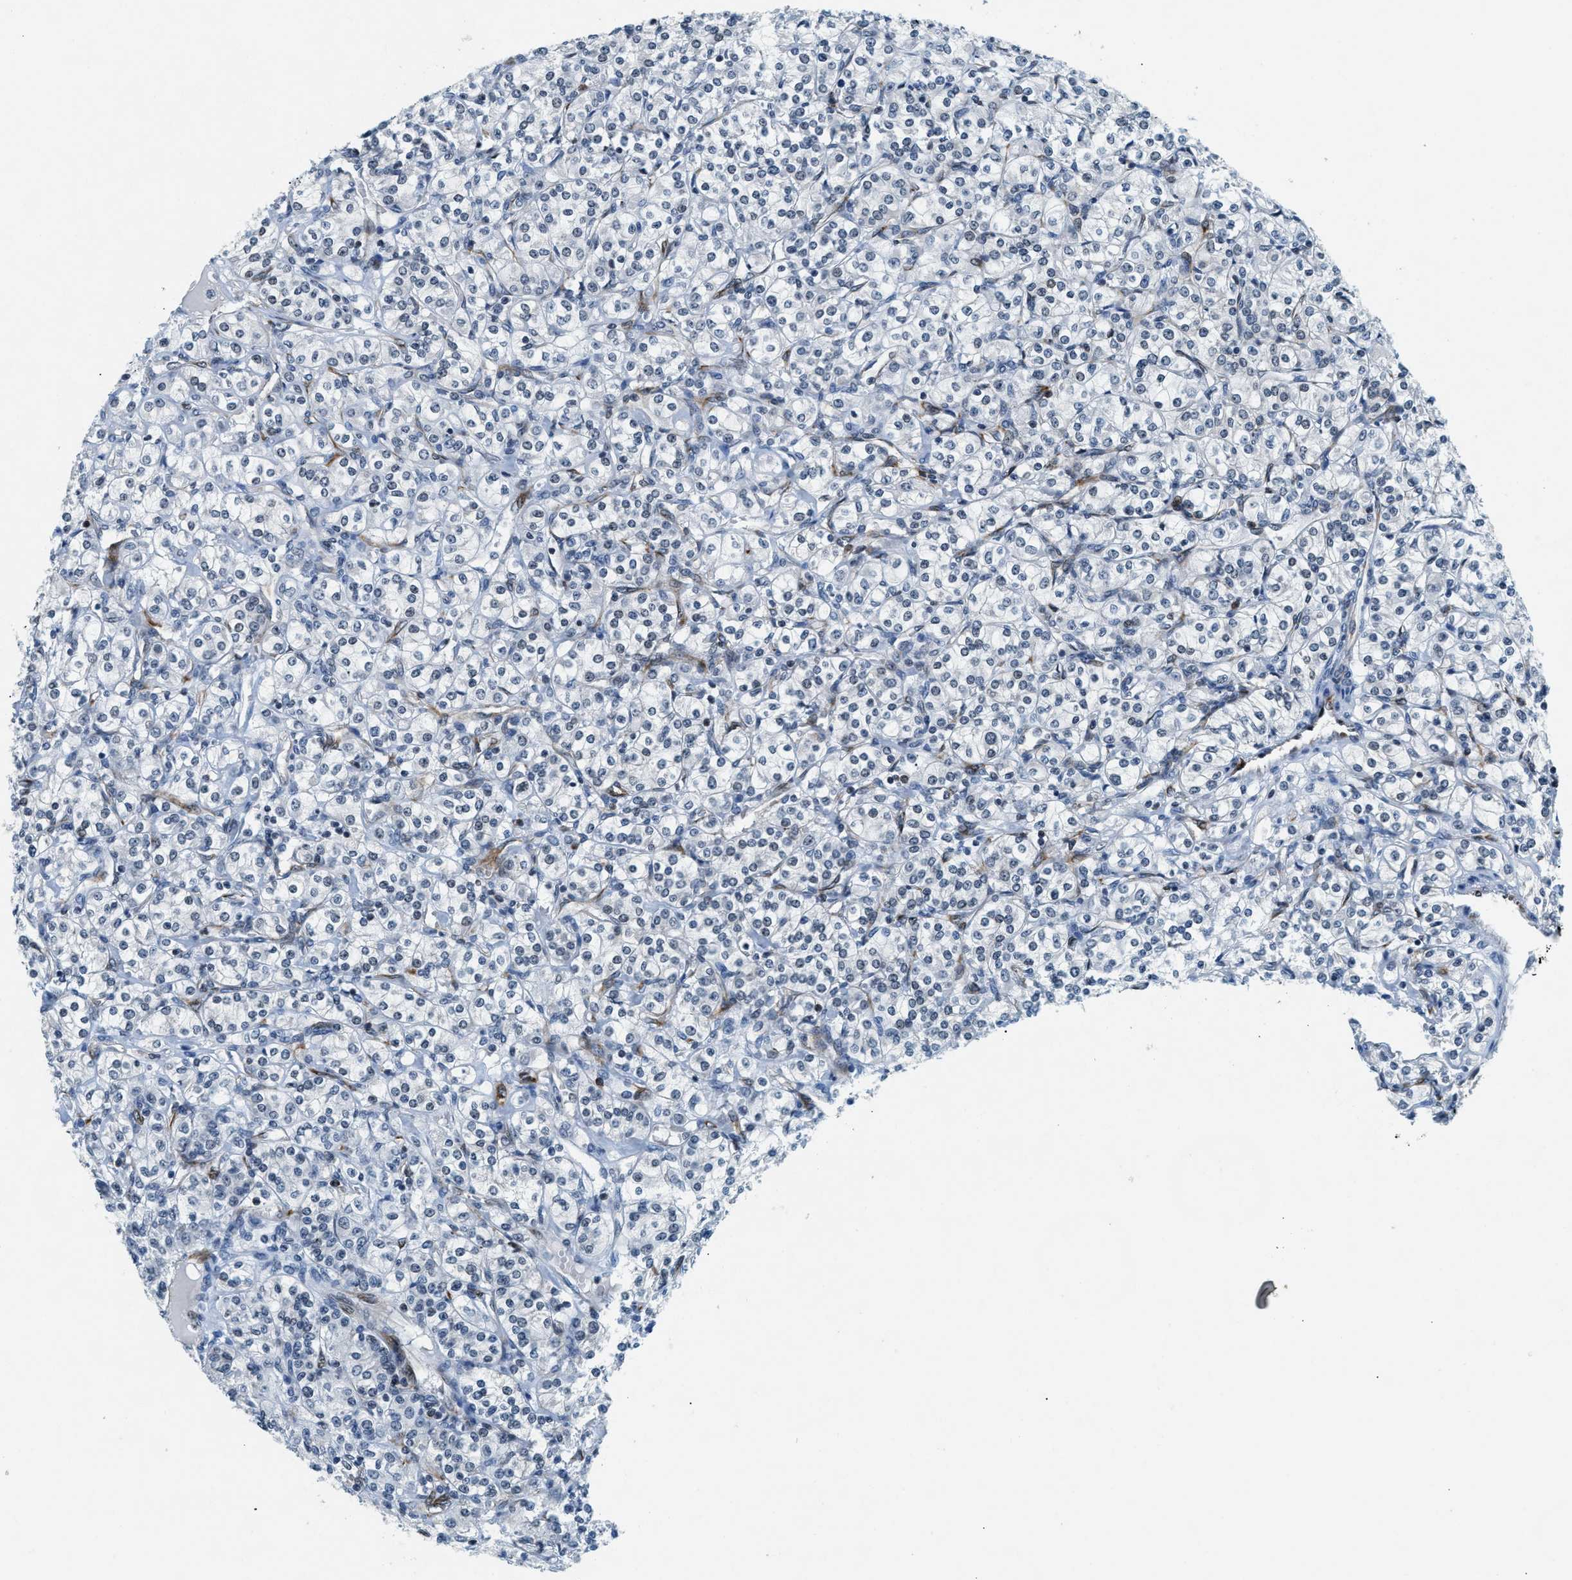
{"staining": {"intensity": "negative", "quantity": "none", "location": "none"}, "tissue": "renal cancer", "cell_type": "Tumor cells", "image_type": "cancer", "snomed": [{"axis": "morphology", "description": "Adenocarcinoma, NOS"}, {"axis": "topography", "description": "Kidney"}], "caption": "The histopathology image shows no staining of tumor cells in adenocarcinoma (renal).", "gene": "UVRAG", "patient": {"sex": "male", "age": 77}}